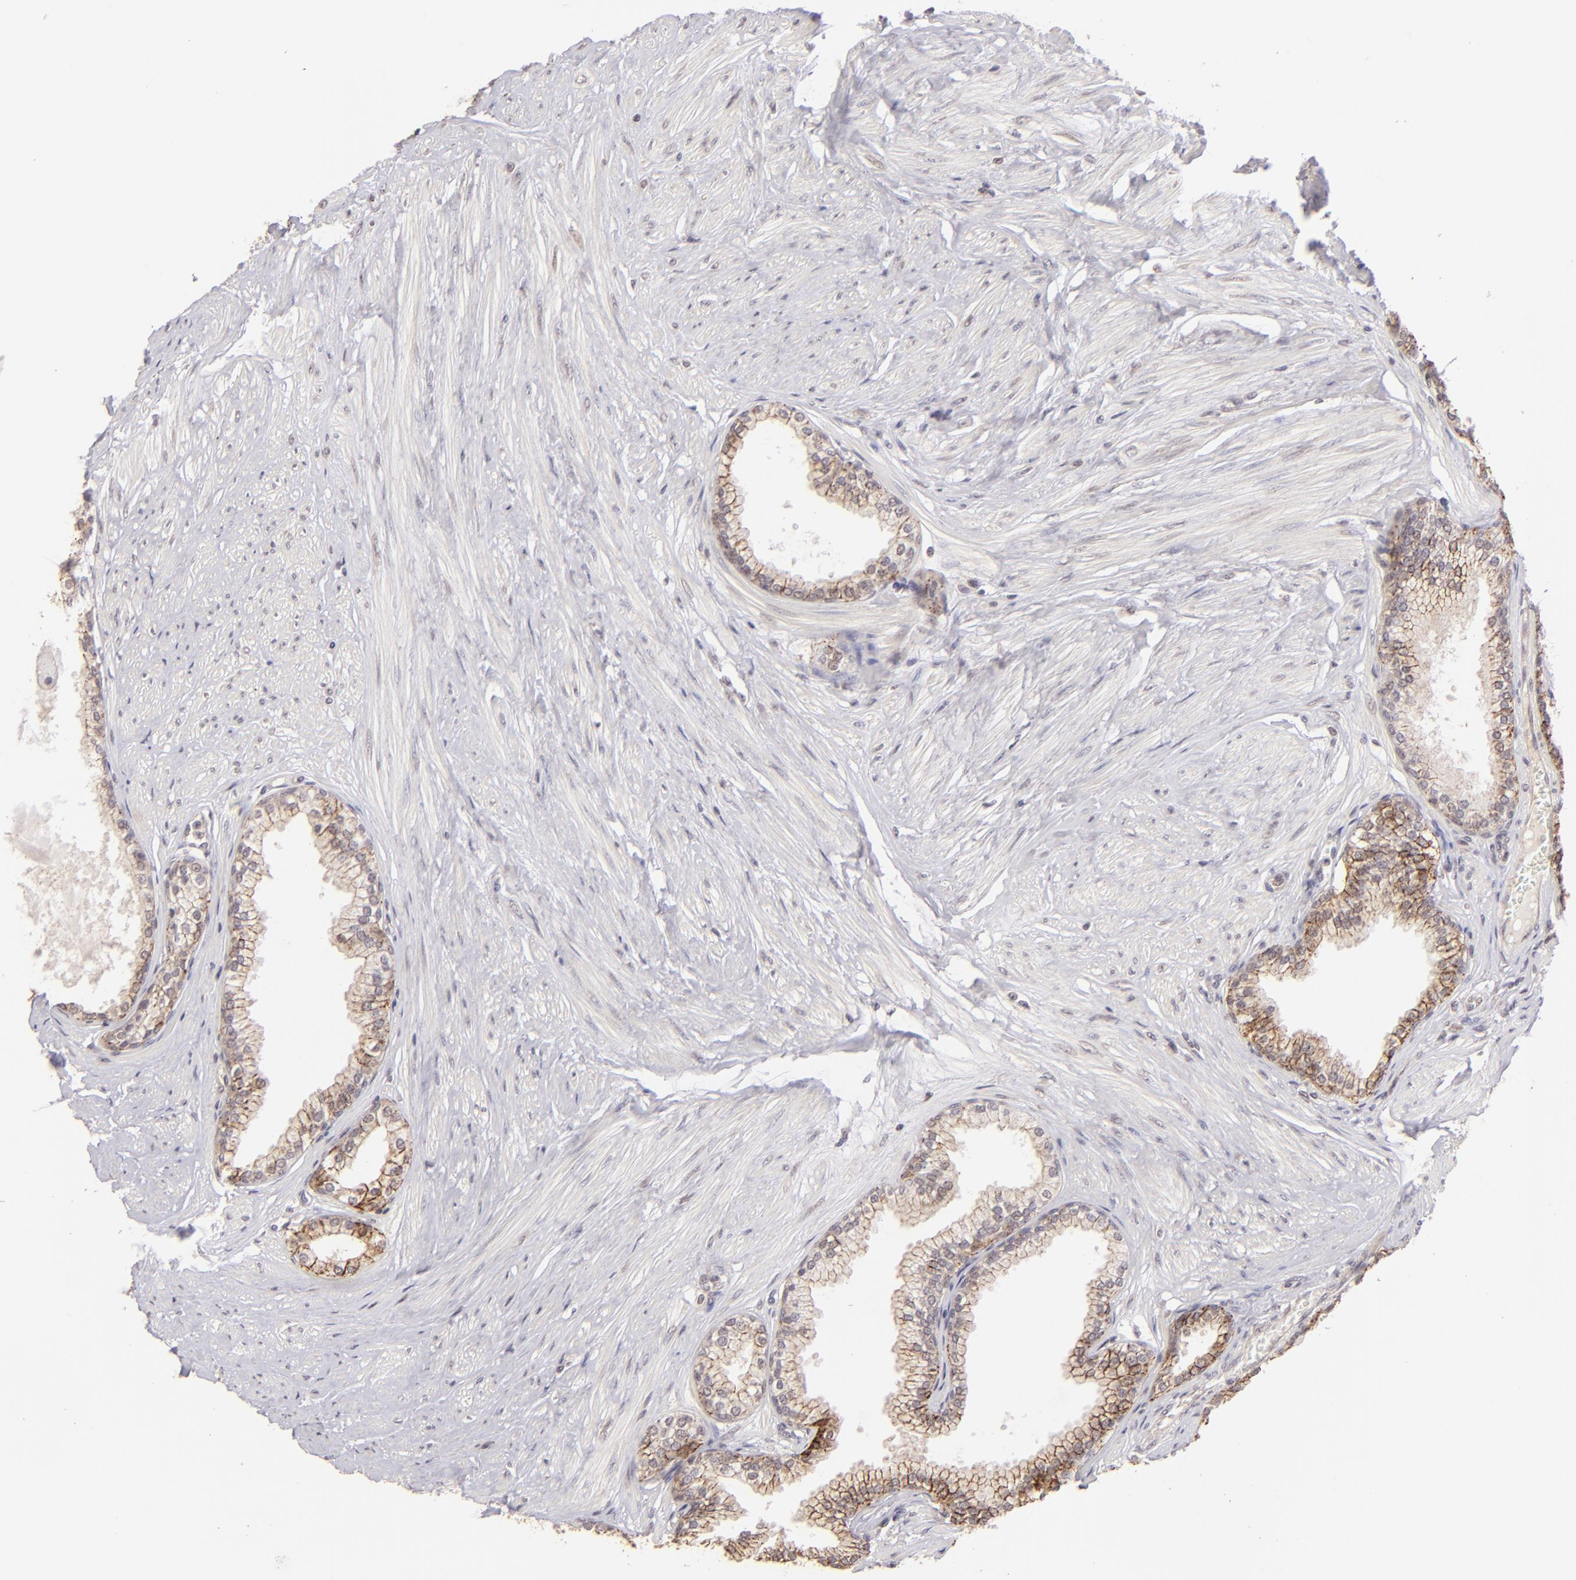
{"staining": {"intensity": "moderate", "quantity": ">75%", "location": "cytoplasmic/membranous"}, "tissue": "prostate", "cell_type": "Glandular cells", "image_type": "normal", "snomed": [{"axis": "morphology", "description": "Normal tissue, NOS"}, {"axis": "topography", "description": "Prostate"}], "caption": "Immunohistochemistry image of normal prostate: prostate stained using immunohistochemistry (IHC) exhibits medium levels of moderate protein expression localized specifically in the cytoplasmic/membranous of glandular cells, appearing as a cytoplasmic/membranous brown color.", "gene": "CLDN1", "patient": {"sex": "male", "age": 64}}